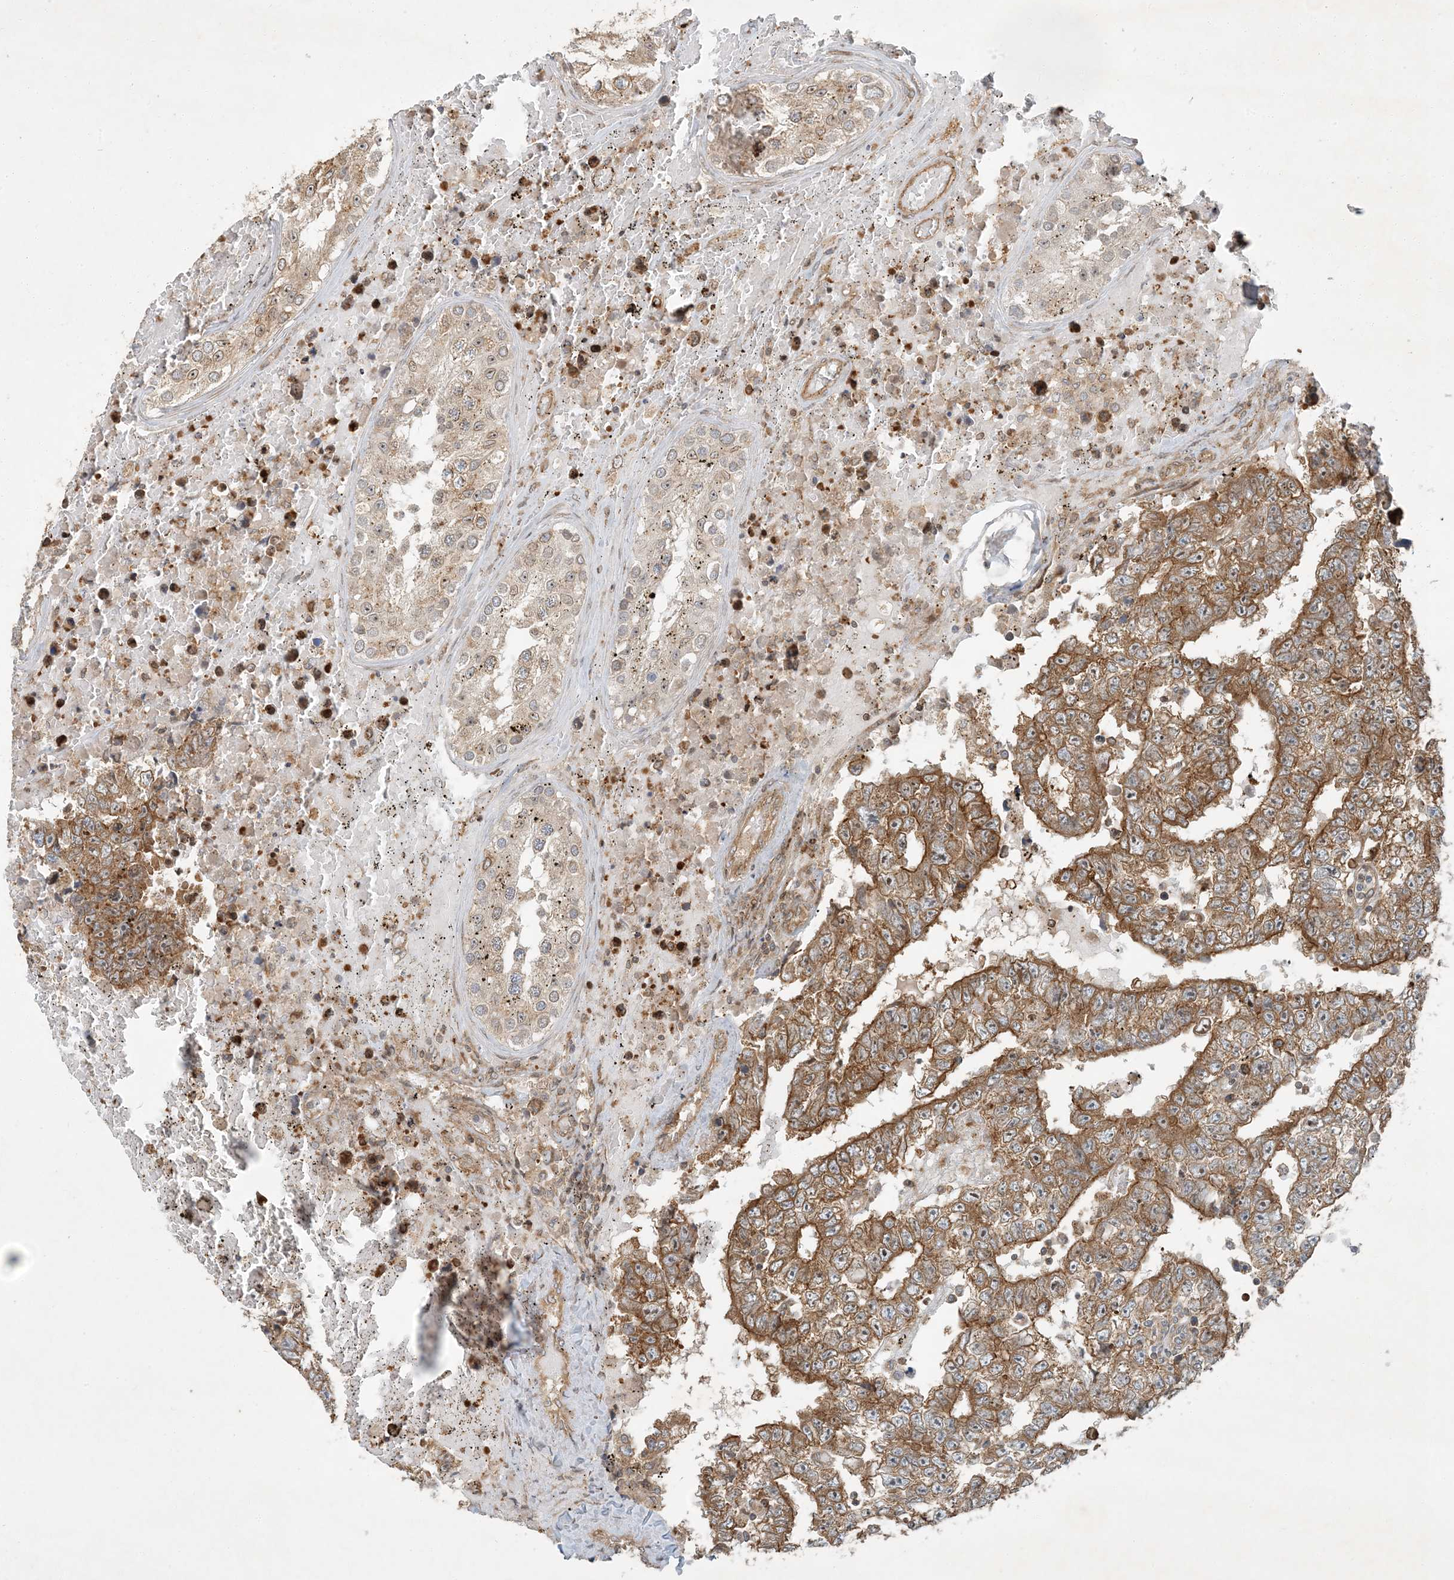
{"staining": {"intensity": "moderate", "quantity": ">75%", "location": "cytoplasmic/membranous"}, "tissue": "testis cancer", "cell_type": "Tumor cells", "image_type": "cancer", "snomed": [{"axis": "morphology", "description": "Carcinoma, Embryonal, NOS"}, {"axis": "topography", "description": "Testis"}], "caption": "Moderate cytoplasmic/membranous staining for a protein is present in approximately >75% of tumor cells of testis cancer using immunohistochemistry.", "gene": "COMMD8", "patient": {"sex": "male", "age": 25}}